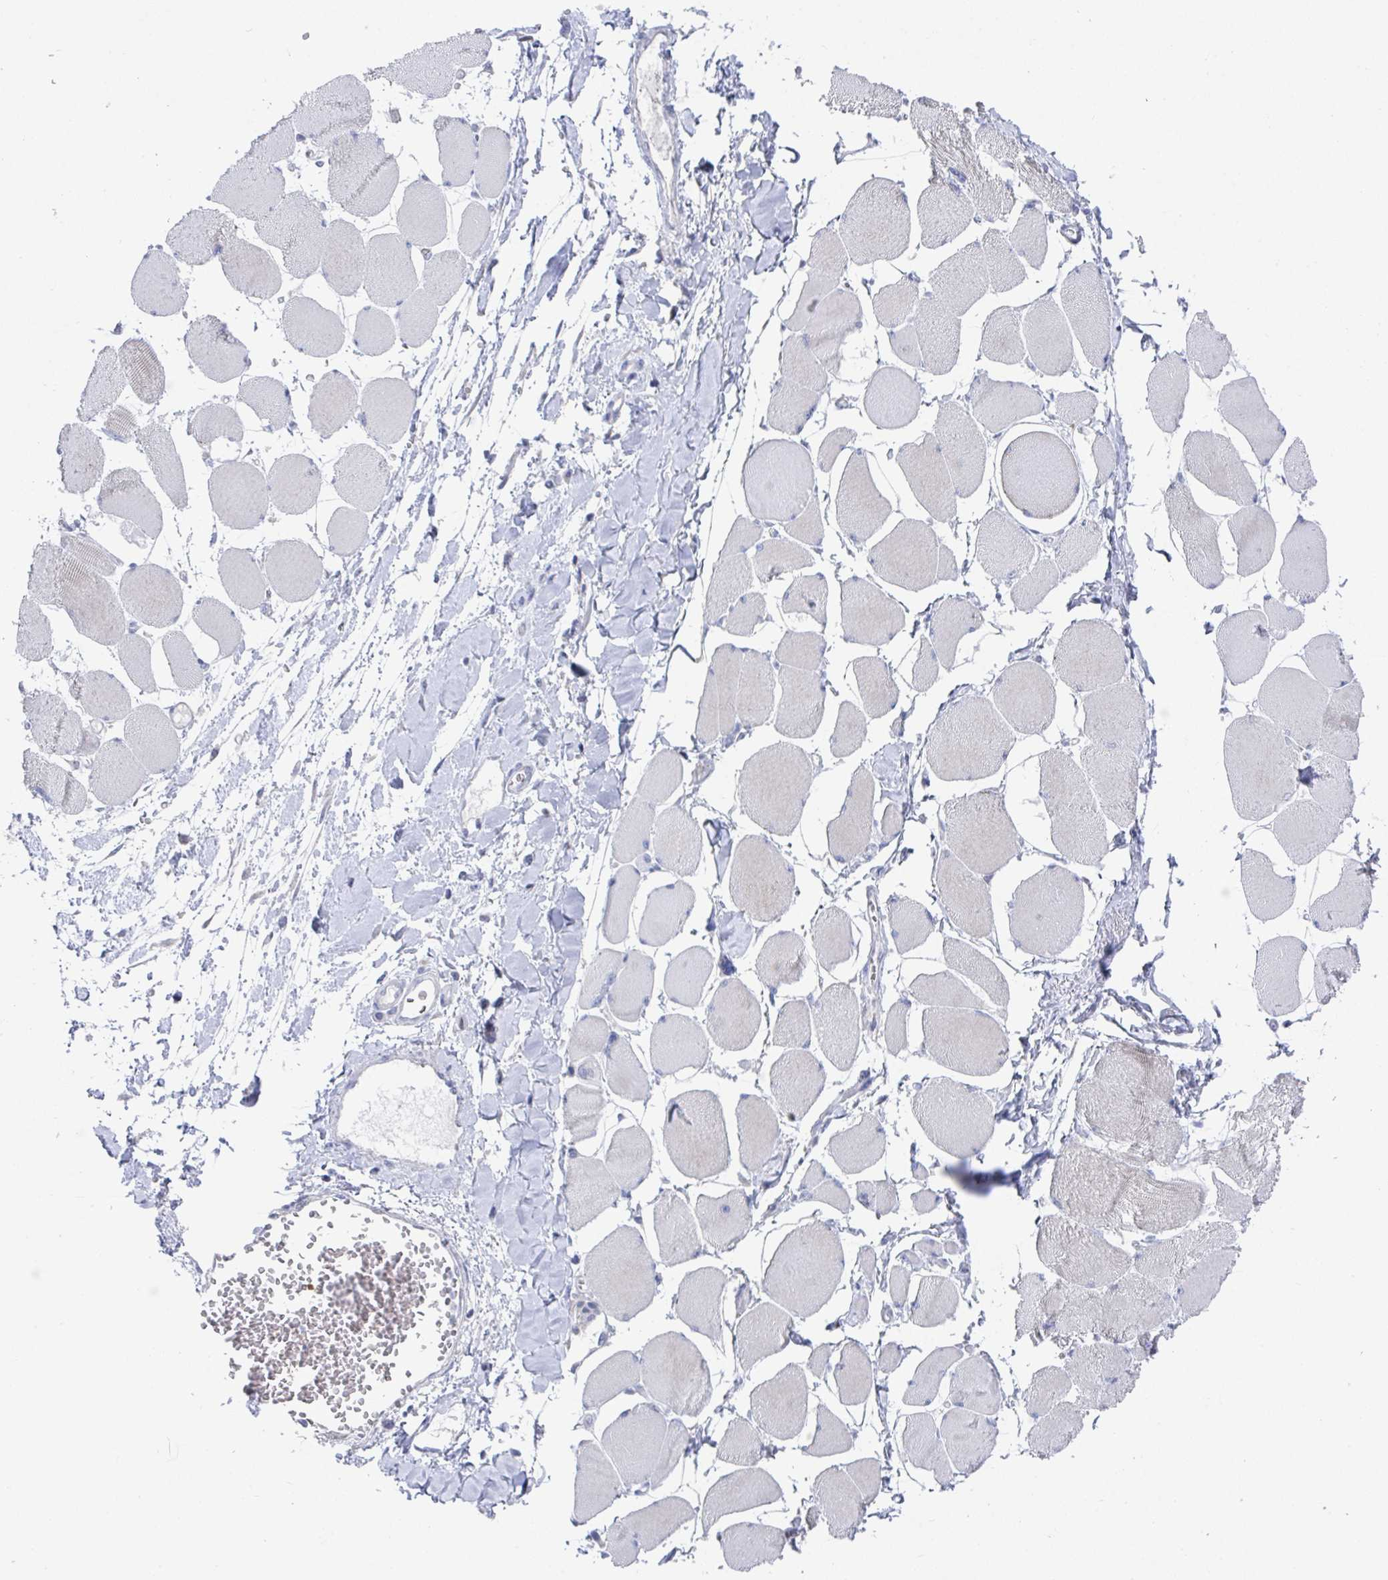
{"staining": {"intensity": "negative", "quantity": "none", "location": "none"}, "tissue": "skeletal muscle", "cell_type": "Myocytes", "image_type": "normal", "snomed": [{"axis": "morphology", "description": "Normal tissue, NOS"}, {"axis": "topography", "description": "Skeletal muscle"}], "caption": "A high-resolution photomicrograph shows IHC staining of benign skeletal muscle, which demonstrates no significant positivity in myocytes. (Stains: DAB (3,3'-diaminobenzidine) immunohistochemistry with hematoxylin counter stain, Microscopy: brightfield microscopy at high magnification).", "gene": "ATP5F1C", "patient": {"sex": "female", "age": 75}}